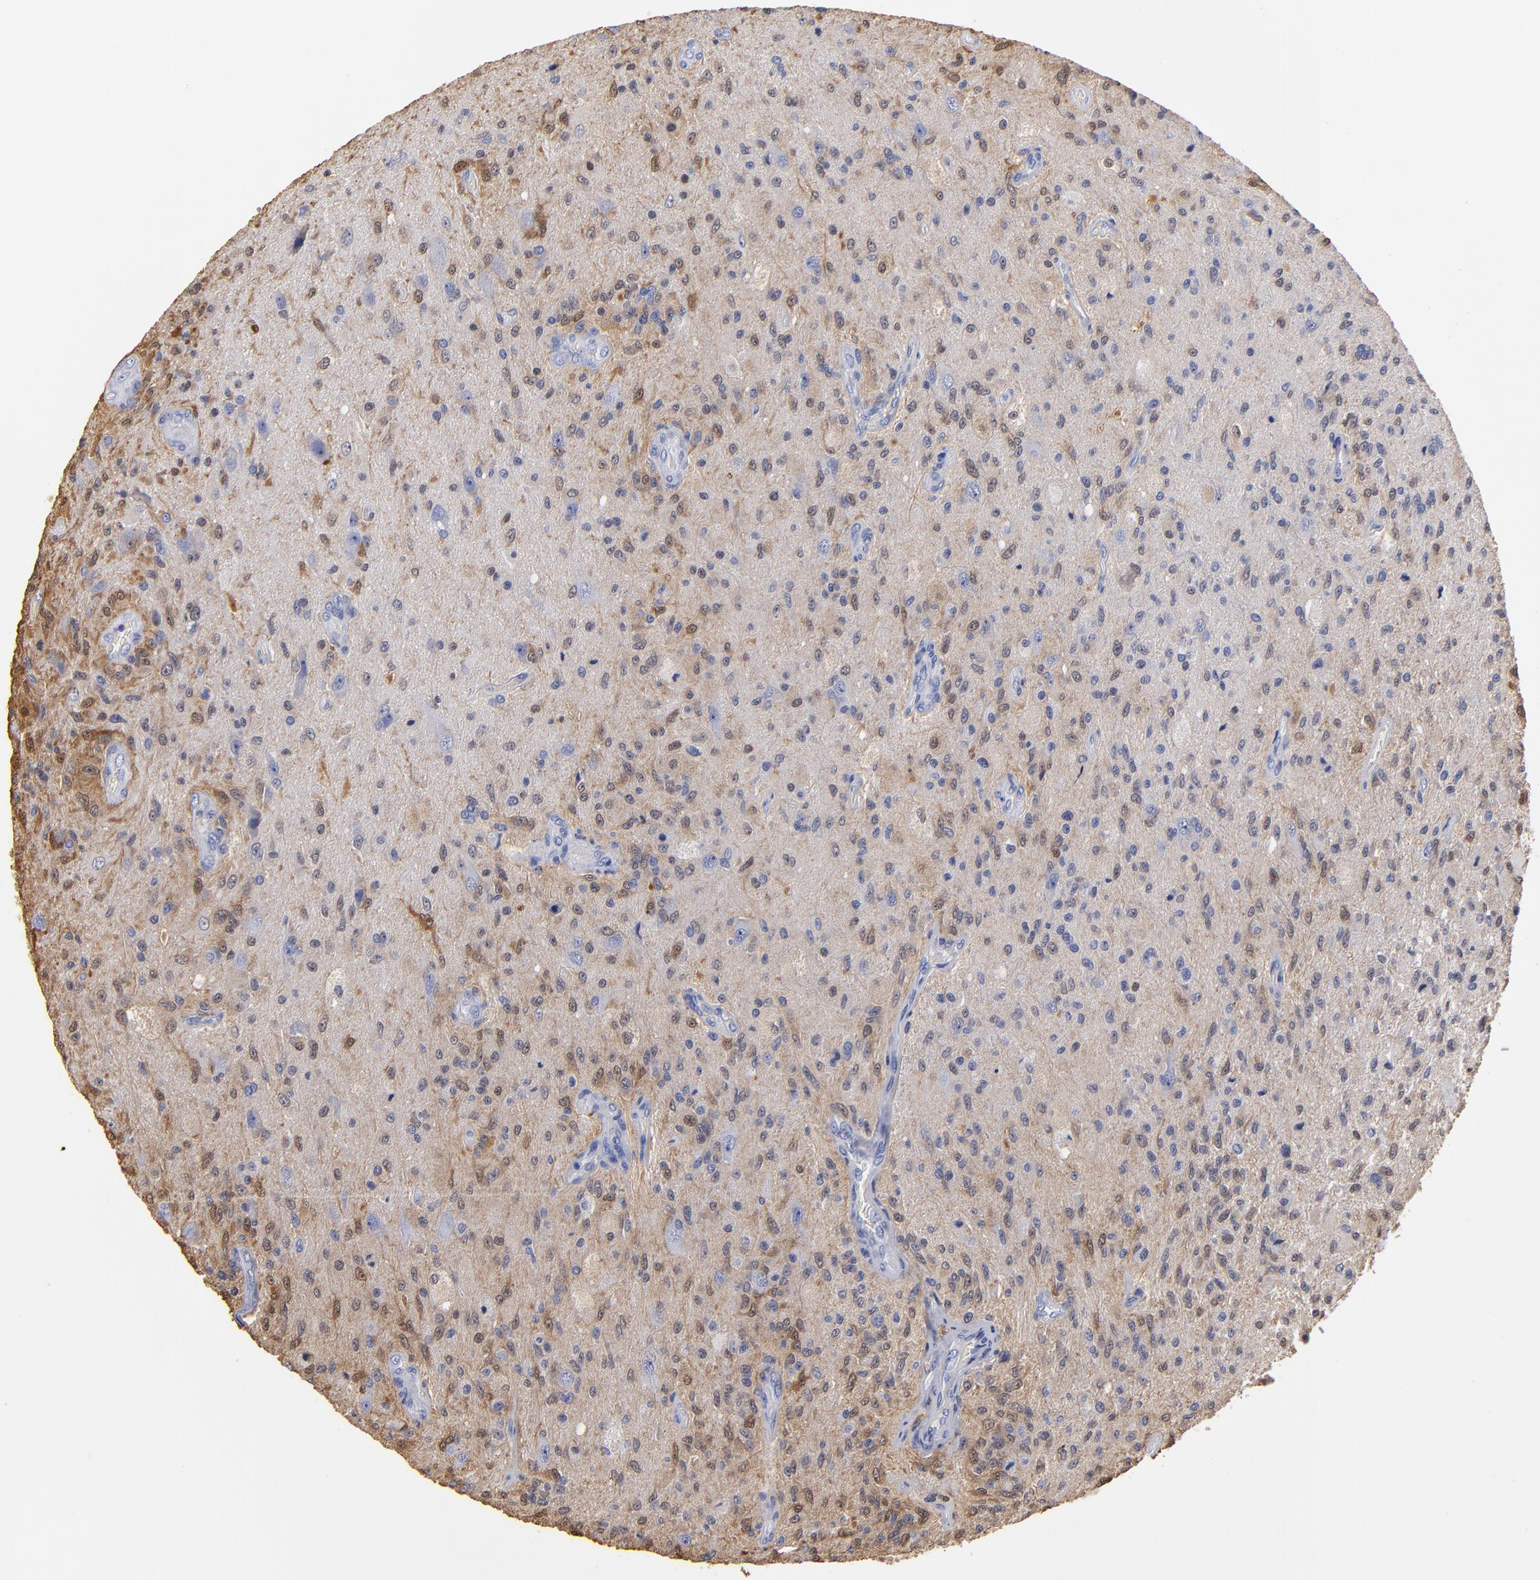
{"staining": {"intensity": "moderate", "quantity": "25%-75%", "location": "cytoplasmic/membranous"}, "tissue": "glioma", "cell_type": "Tumor cells", "image_type": "cancer", "snomed": [{"axis": "morphology", "description": "Normal tissue, NOS"}, {"axis": "morphology", "description": "Glioma, malignant, High grade"}, {"axis": "topography", "description": "Cerebral cortex"}], "caption": "Glioma stained with DAB IHC exhibits medium levels of moderate cytoplasmic/membranous positivity in approximately 25%-75% of tumor cells. (brown staining indicates protein expression, while blue staining denotes nuclei).", "gene": "FABP4", "patient": {"sex": "male", "age": 77}}